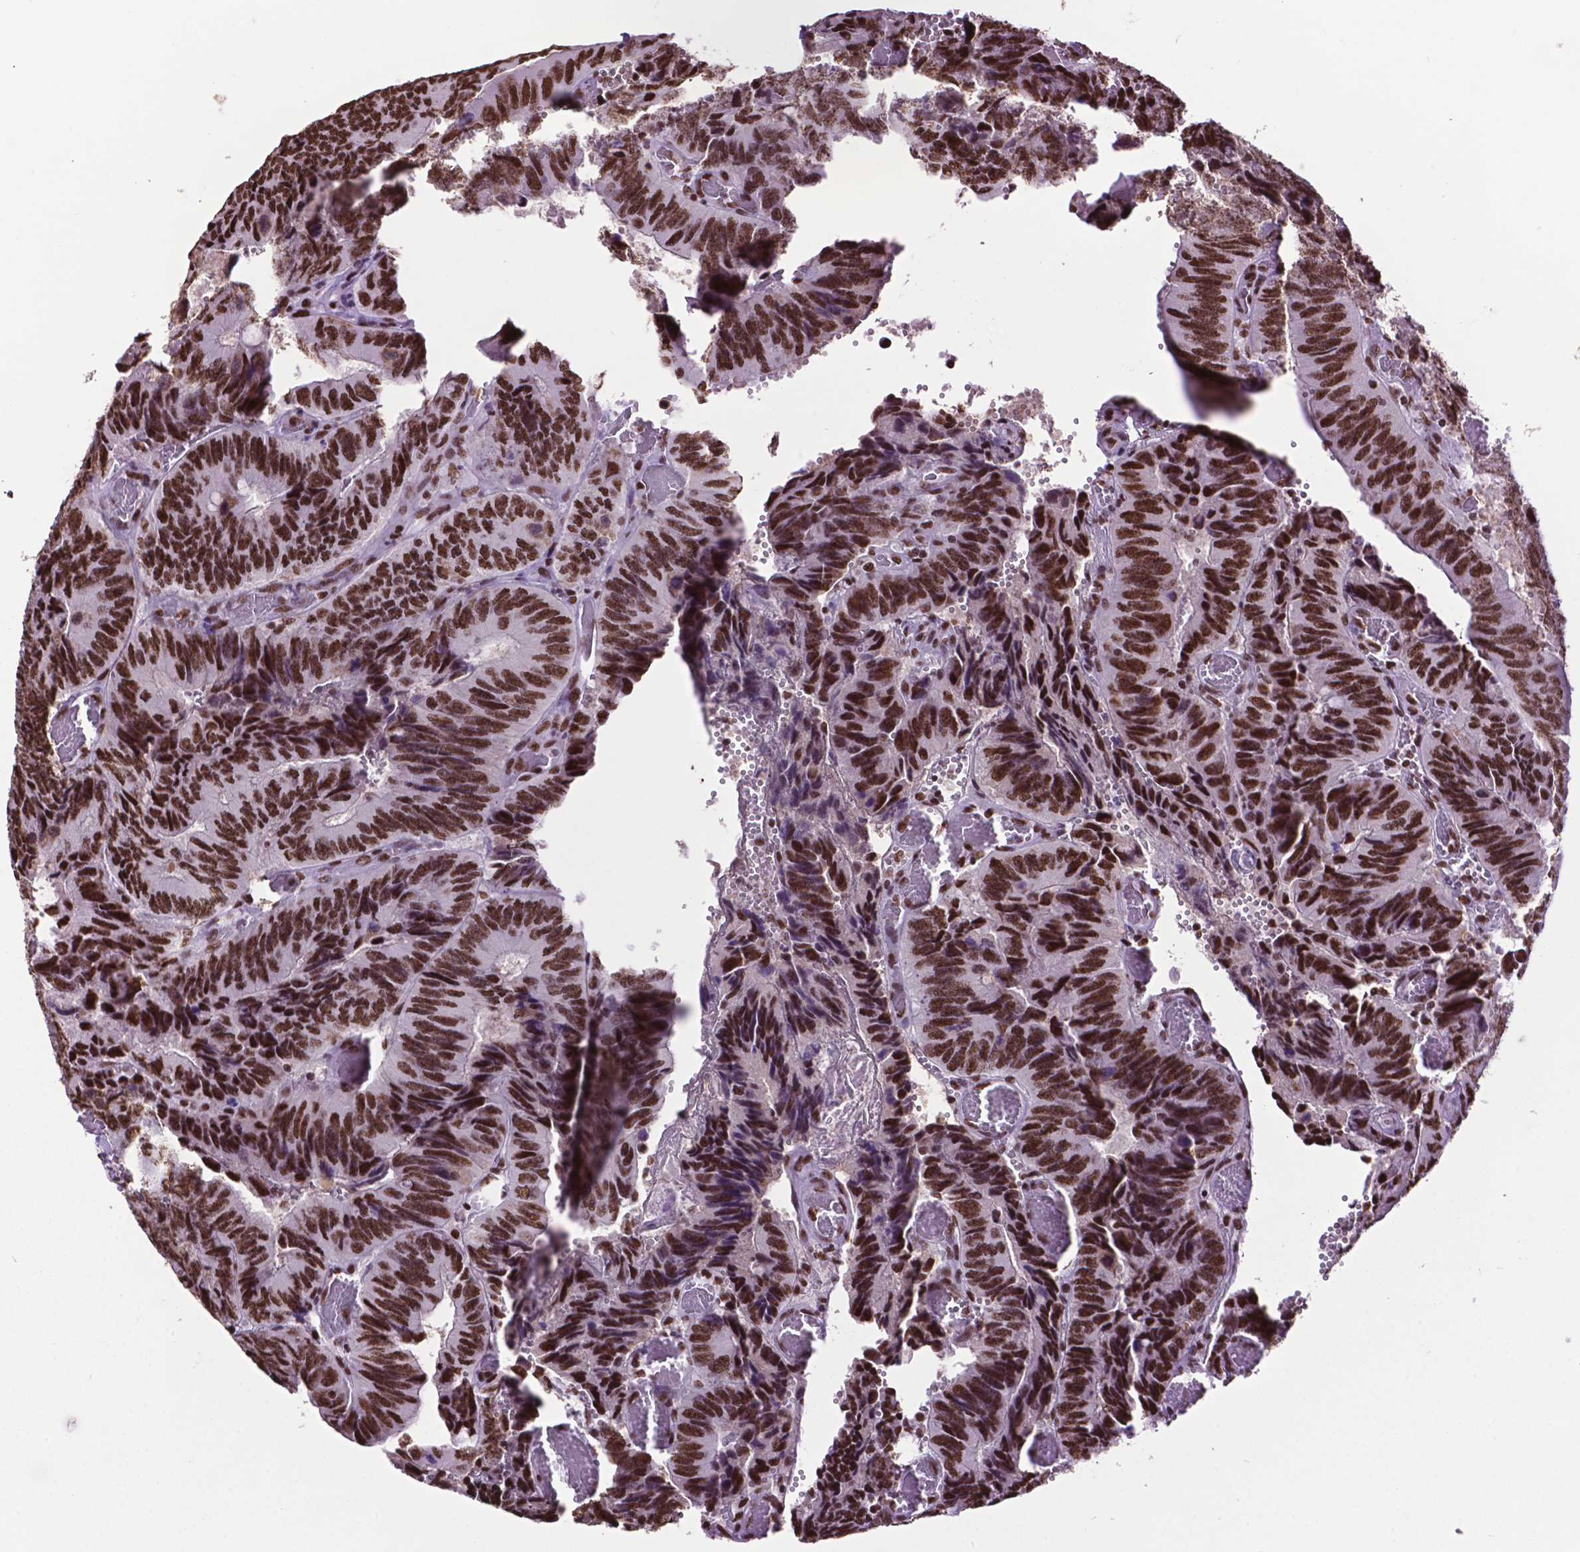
{"staining": {"intensity": "strong", "quantity": ">75%", "location": "nuclear"}, "tissue": "colorectal cancer", "cell_type": "Tumor cells", "image_type": "cancer", "snomed": [{"axis": "morphology", "description": "Adenocarcinoma, NOS"}, {"axis": "topography", "description": "Colon"}], "caption": "Immunohistochemistry micrograph of neoplastic tissue: human adenocarcinoma (colorectal) stained using immunohistochemistry (IHC) exhibits high levels of strong protein expression localized specifically in the nuclear of tumor cells, appearing as a nuclear brown color.", "gene": "CCAR2", "patient": {"sex": "female", "age": 84}}